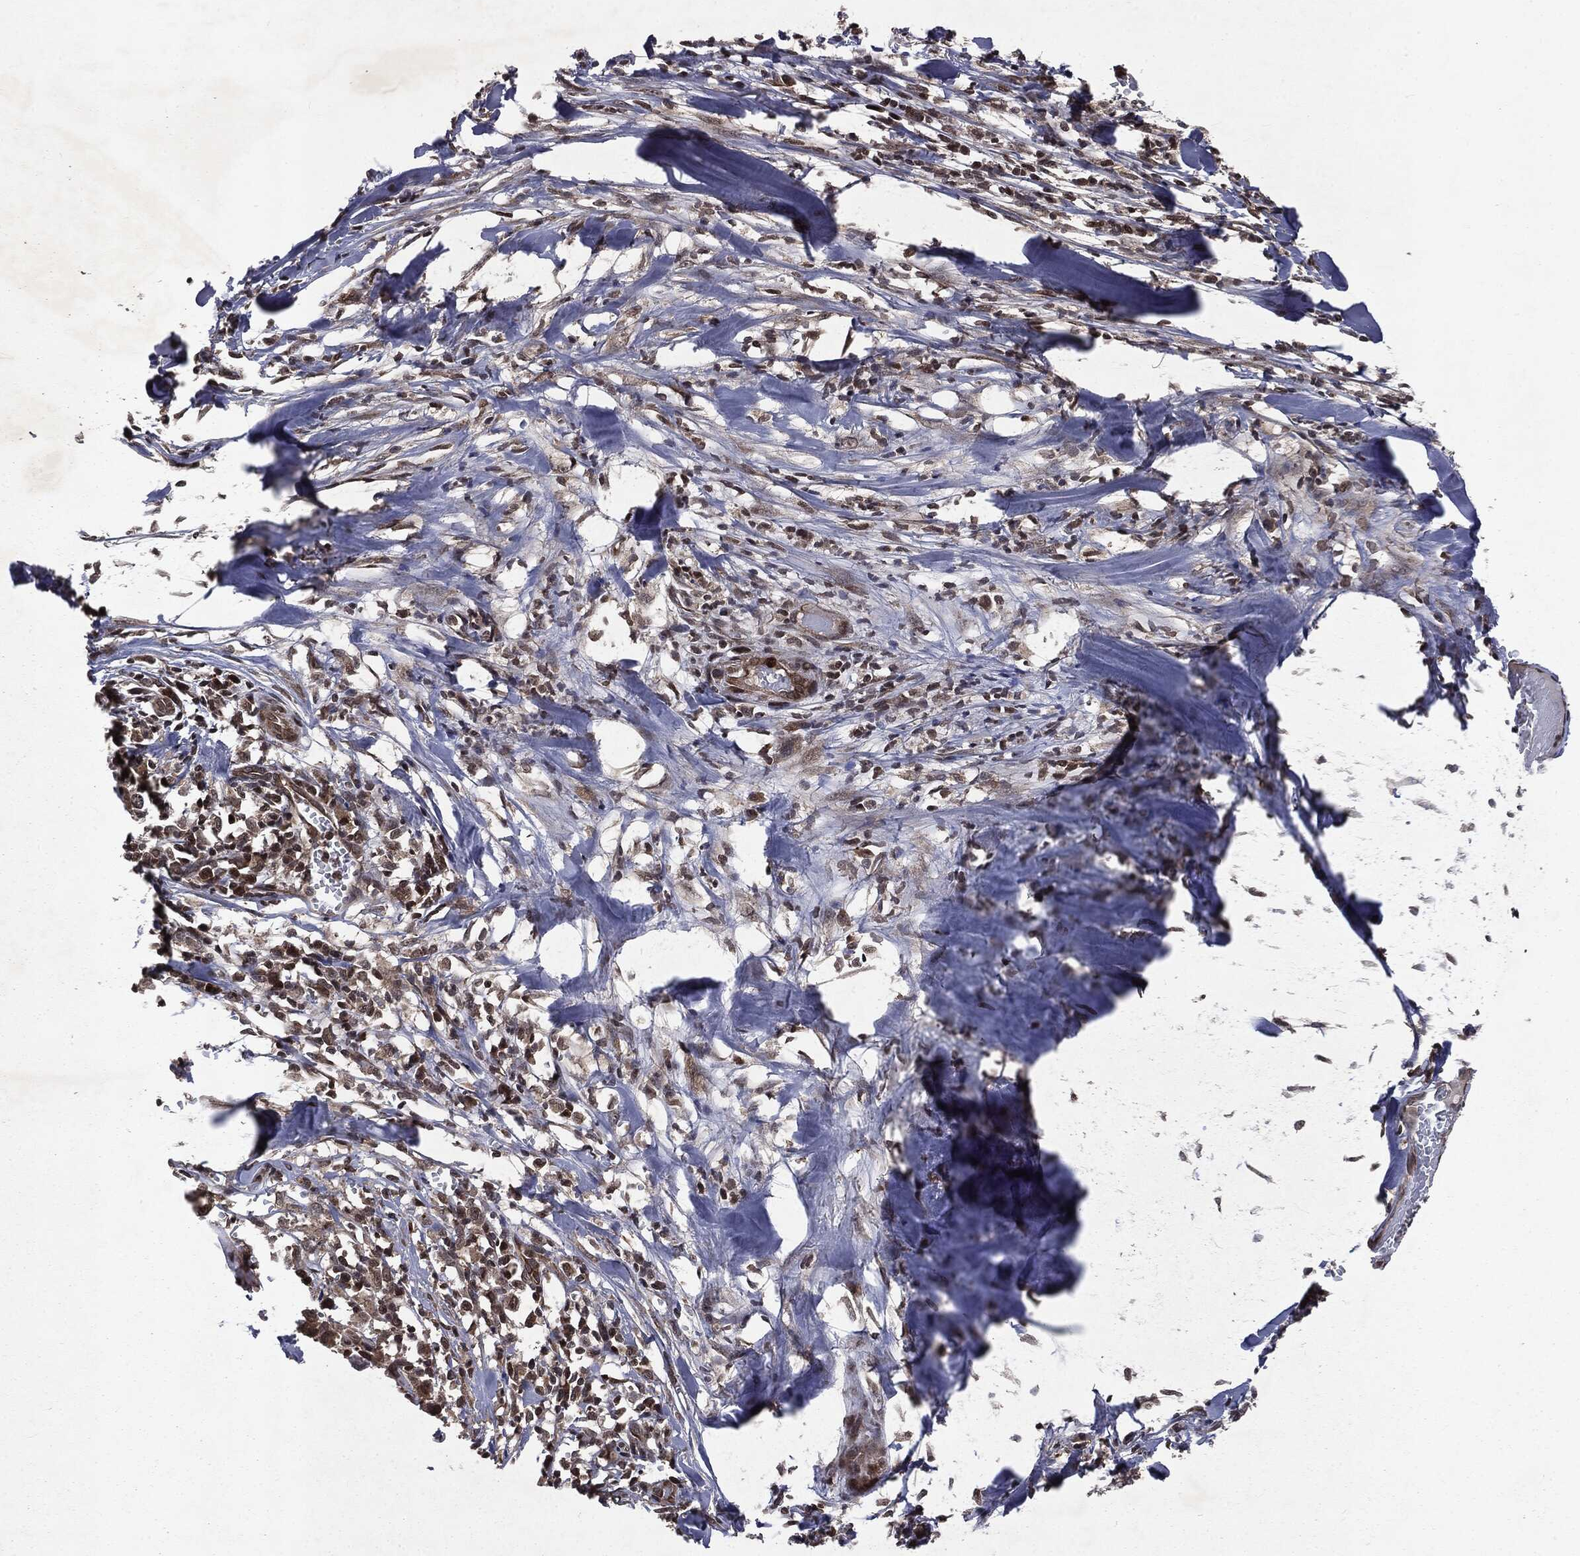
{"staining": {"intensity": "strong", "quantity": "25%-75%", "location": "cytoplasmic/membranous,nuclear"}, "tissue": "melanoma", "cell_type": "Tumor cells", "image_type": "cancer", "snomed": [{"axis": "morphology", "description": "Malignant melanoma, Metastatic site"}, {"axis": "topography", "description": "Lymph node"}], "caption": "Human malignant melanoma (metastatic site) stained with a brown dye demonstrates strong cytoplasmic/membranous and nuclear positive expression in approximately 25%-75% of tumor cells.", "gene": "STAU2", "patient": {"sex": "male", "age": 50}}